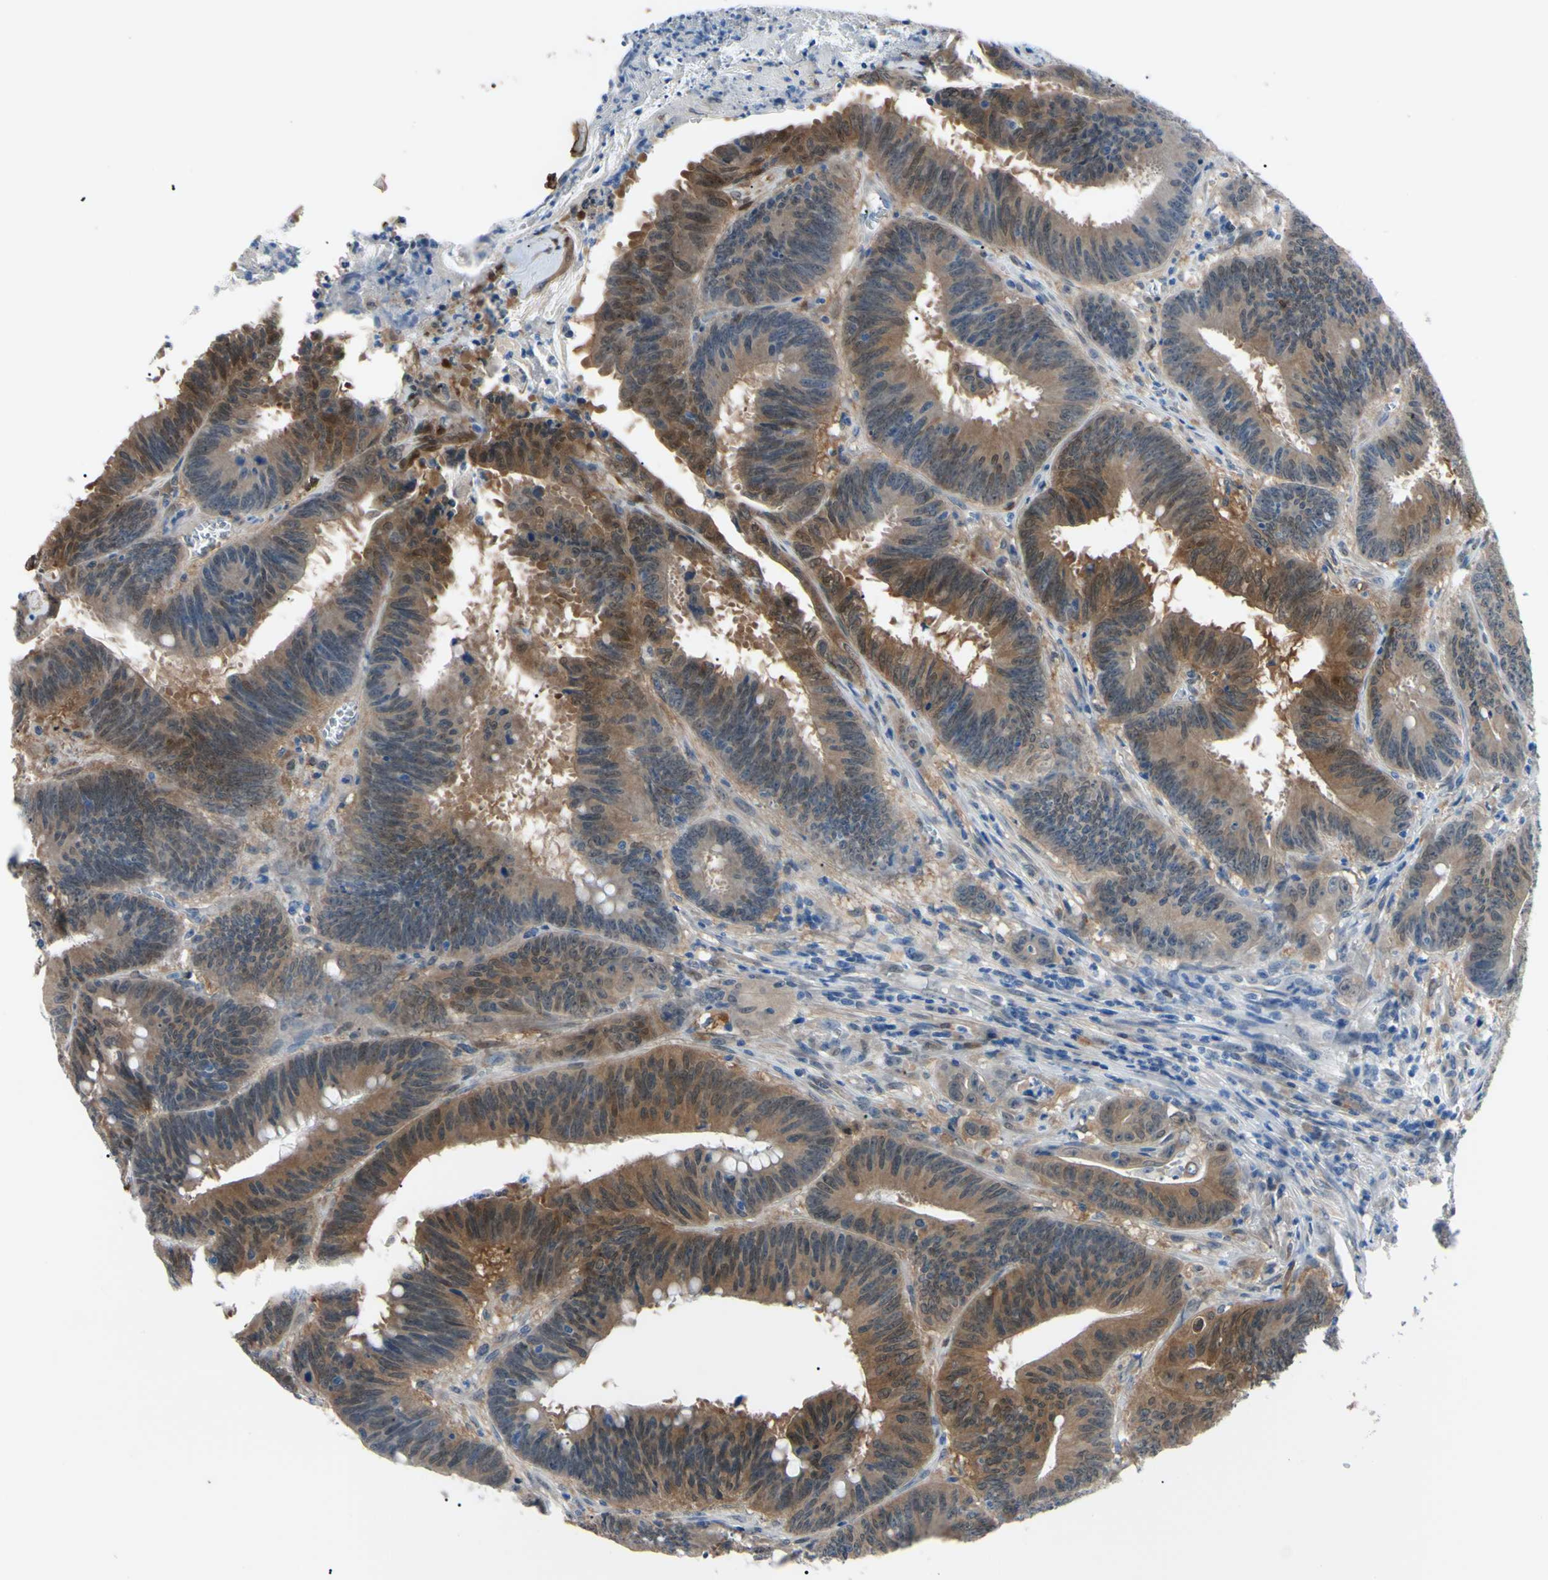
{"staining": {"intensity": "moderate", "quantity": ">75%", "location": "cytoplasmic/membranous"}, "tissue": "colorectal cancer", "cell_type": "Tumor cells", "image_type": "cancer", "snomed": [{"axis": "morphology", "description": "Adenocarcinoma, NOS"}, {"axis": "topography", "description": "Colon"}], "caption": "A brown stain highlights moderate cytoplasmic/membranous positivity of a protein in human colorectal cancer (adenocarcinoma) tumor cells.", "gene": "NOL3", "patient": {"sex": "male", "age": 45}}